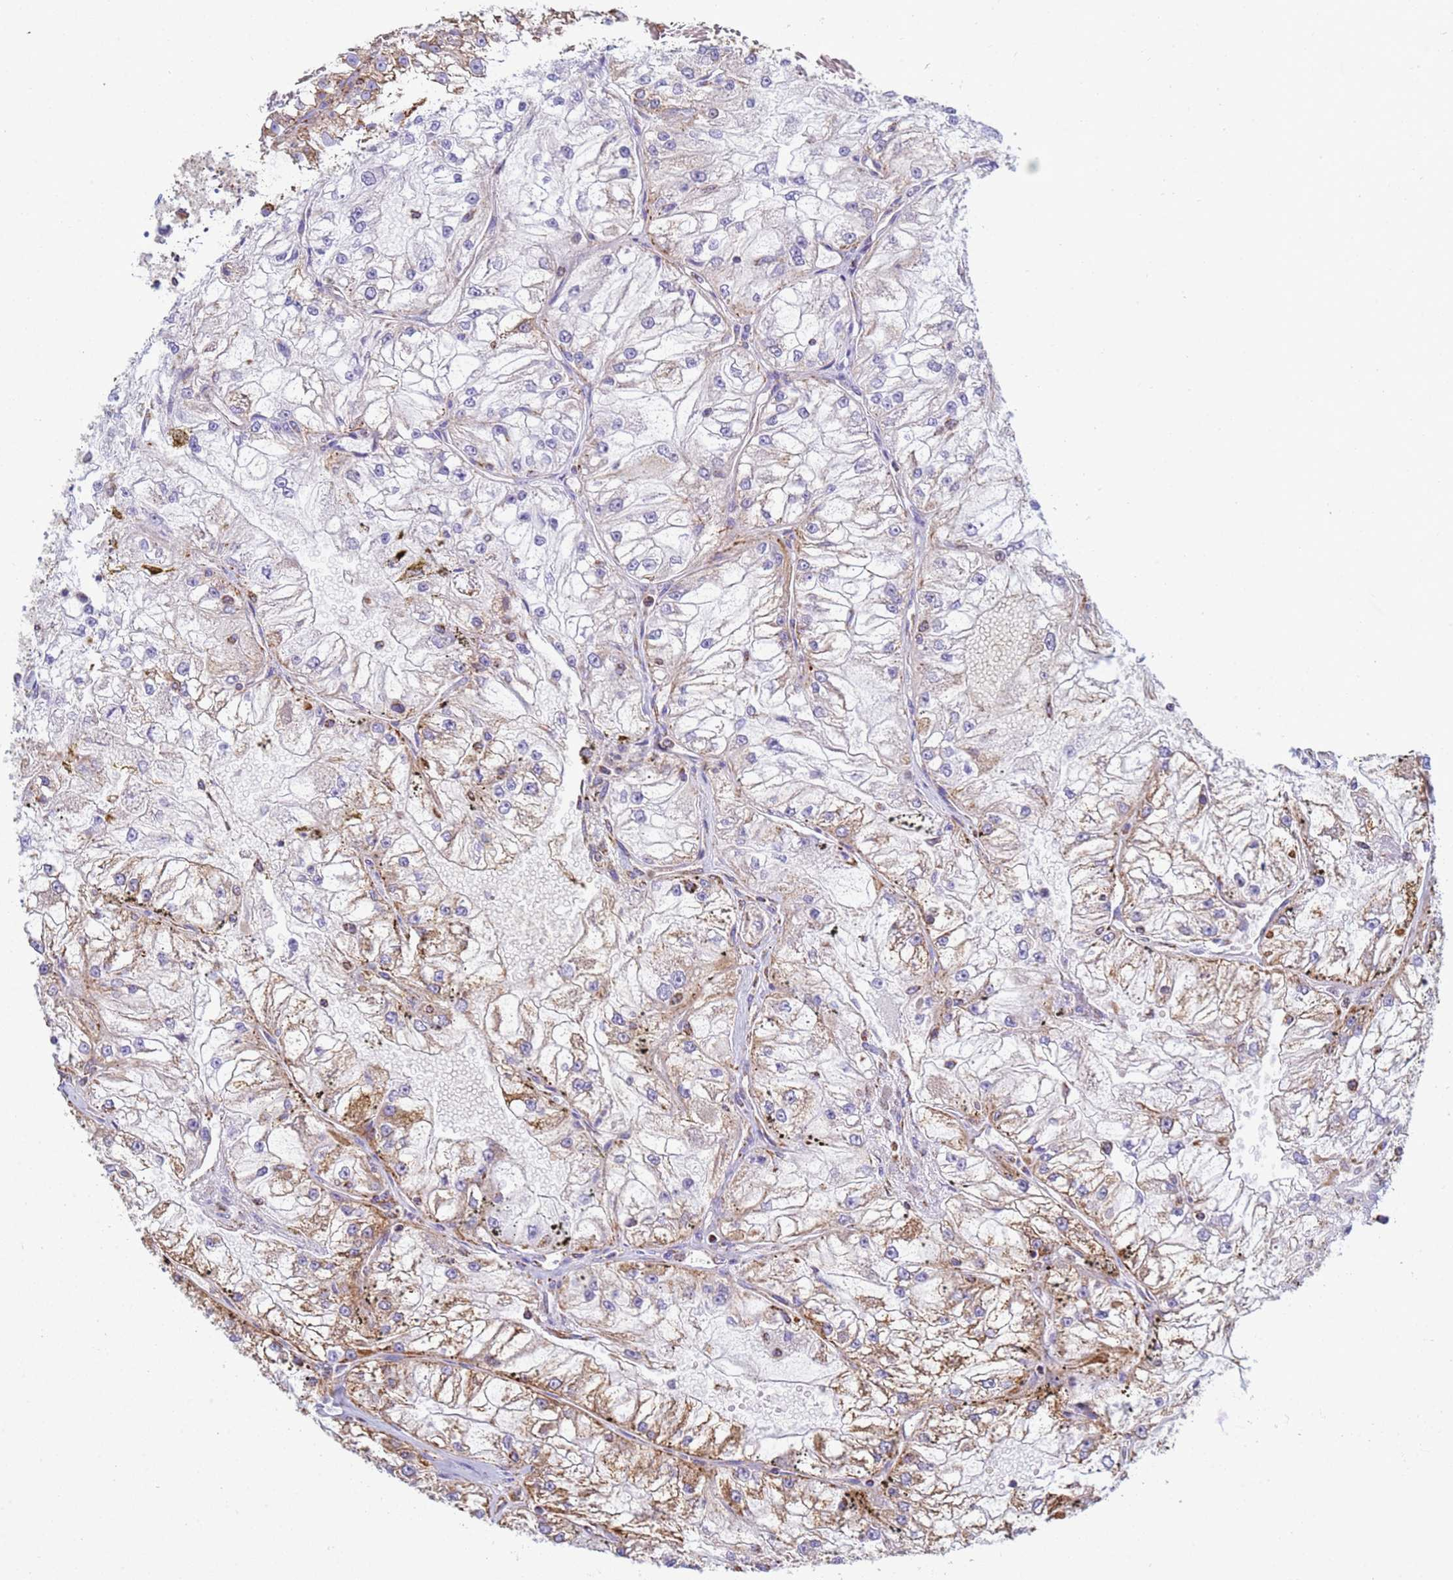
{"staining": {"intensity": "moderate", "quantity": "25%-75%", "location": "cytoplasmic/membranous"}, "tissue": "renal cancer", "cell_type": "Tumor cells", "image_type": "cancer", "snomed": [{"axis": "morphology", "description": "Adenocarcinoma, NOS"}, {"axis": "topography", "description": "Kidney"}], "caption": "Adenocarcinoma (renal) stained with DAB (3,3'-diaminobenzidine) IHC demonstrates medium levels of moderate cytoplasmic/membranous staining in approximately 25%-75% of tumor cells.", "gene": "COQ4", "patient": {"sex": "female", "age": 72}}